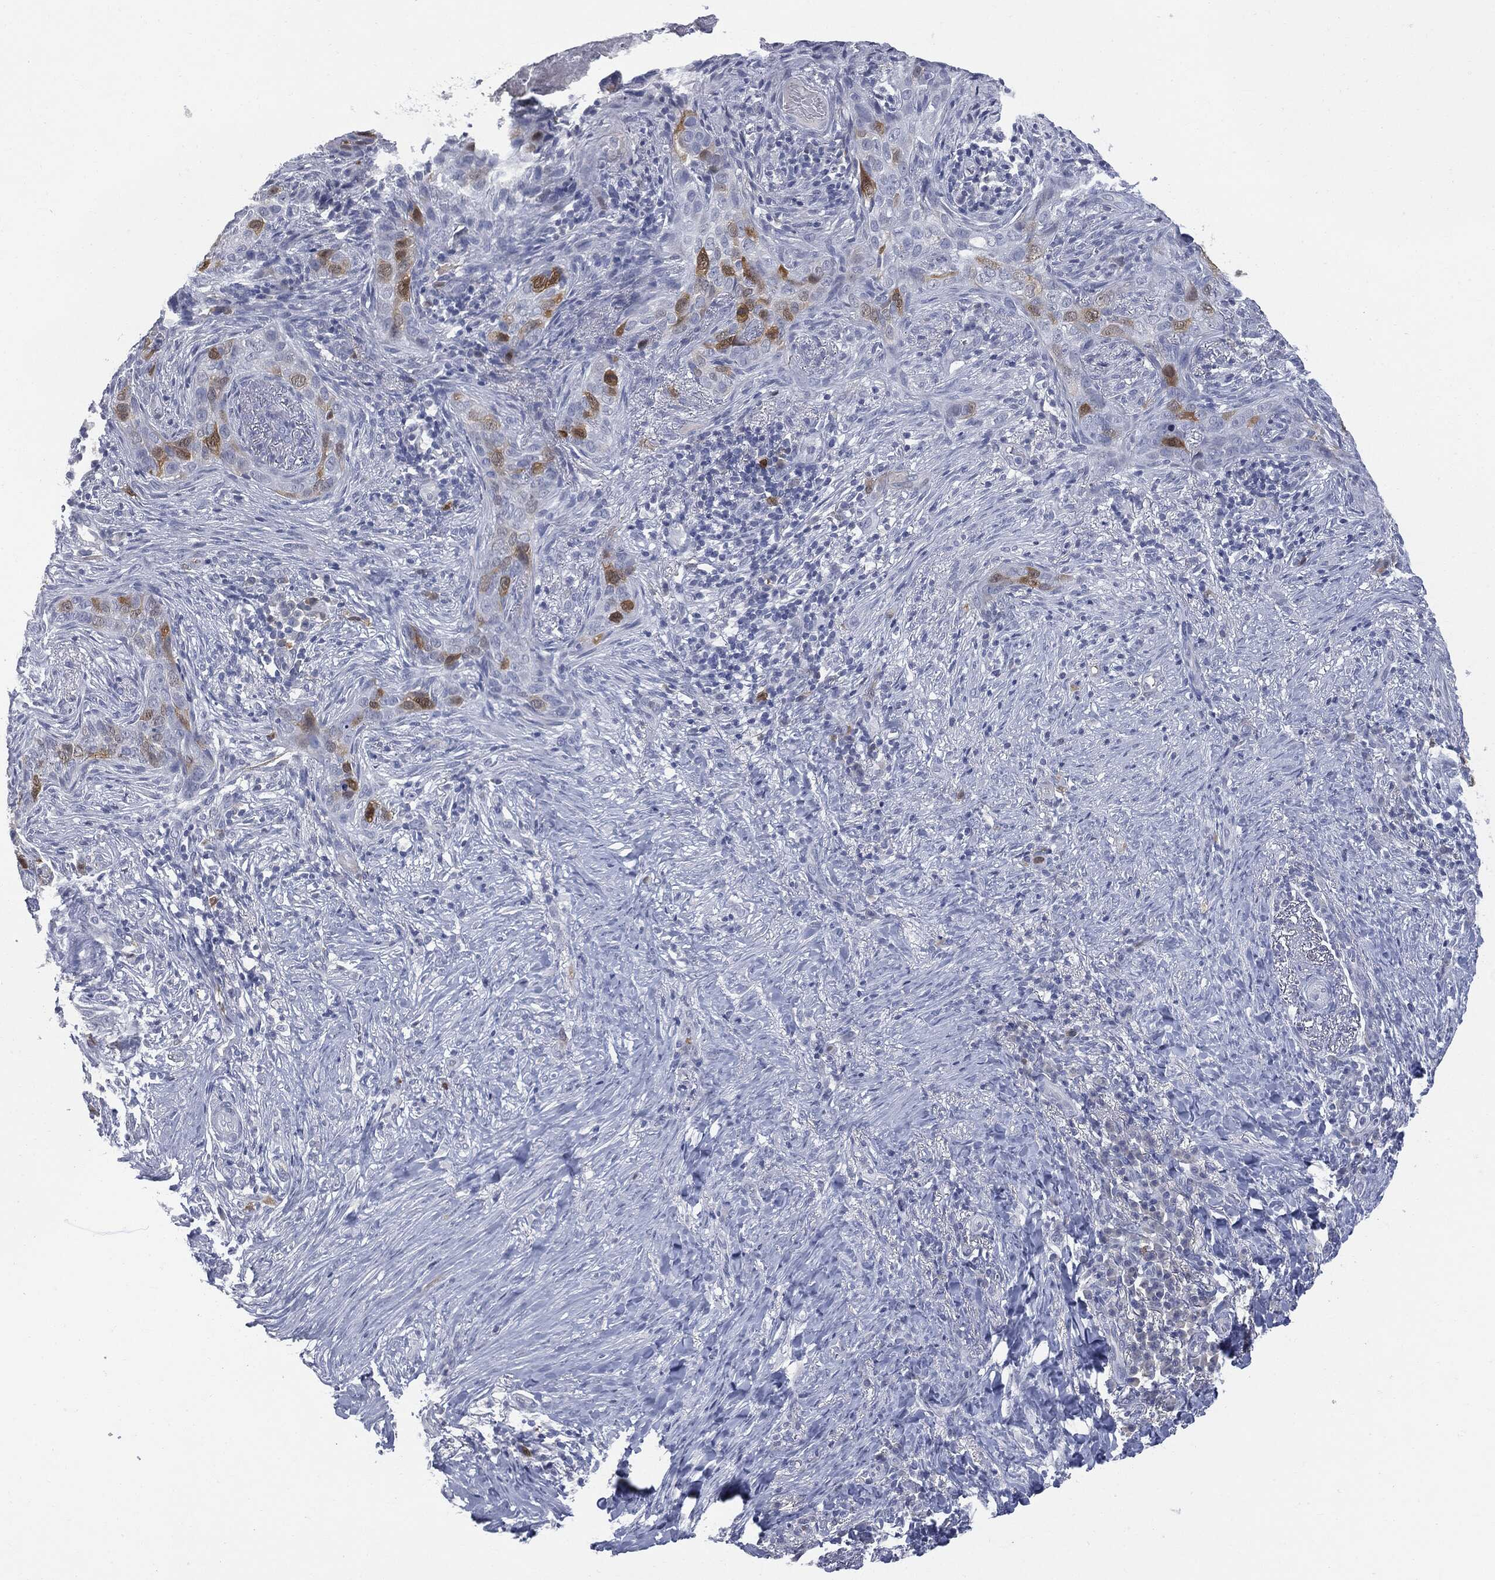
{"staining": {"intensity": "strong", "quantity": "<25%", "location": "cytoplasmic/membranous"}, "tissue": "skin cancer", "cell_type": "Tumor cells", "image_type": "cancer", "snomed": [{"axis": "morphology", "description": "Squamous cell carcinoma, NOS"}, {"axis": "topography", "description": "Skin"}], "caption": "Immunohistochemistry (DAB (3,3'-diaminobenzidine)) staining of skin squamous cell carcinoma exhibits strong cytoplasmic/membranous protein positivity in approximately <25% of tumor cells.", "gene": "UBE2C", "patient": {"sex": "male", "age": 88}}